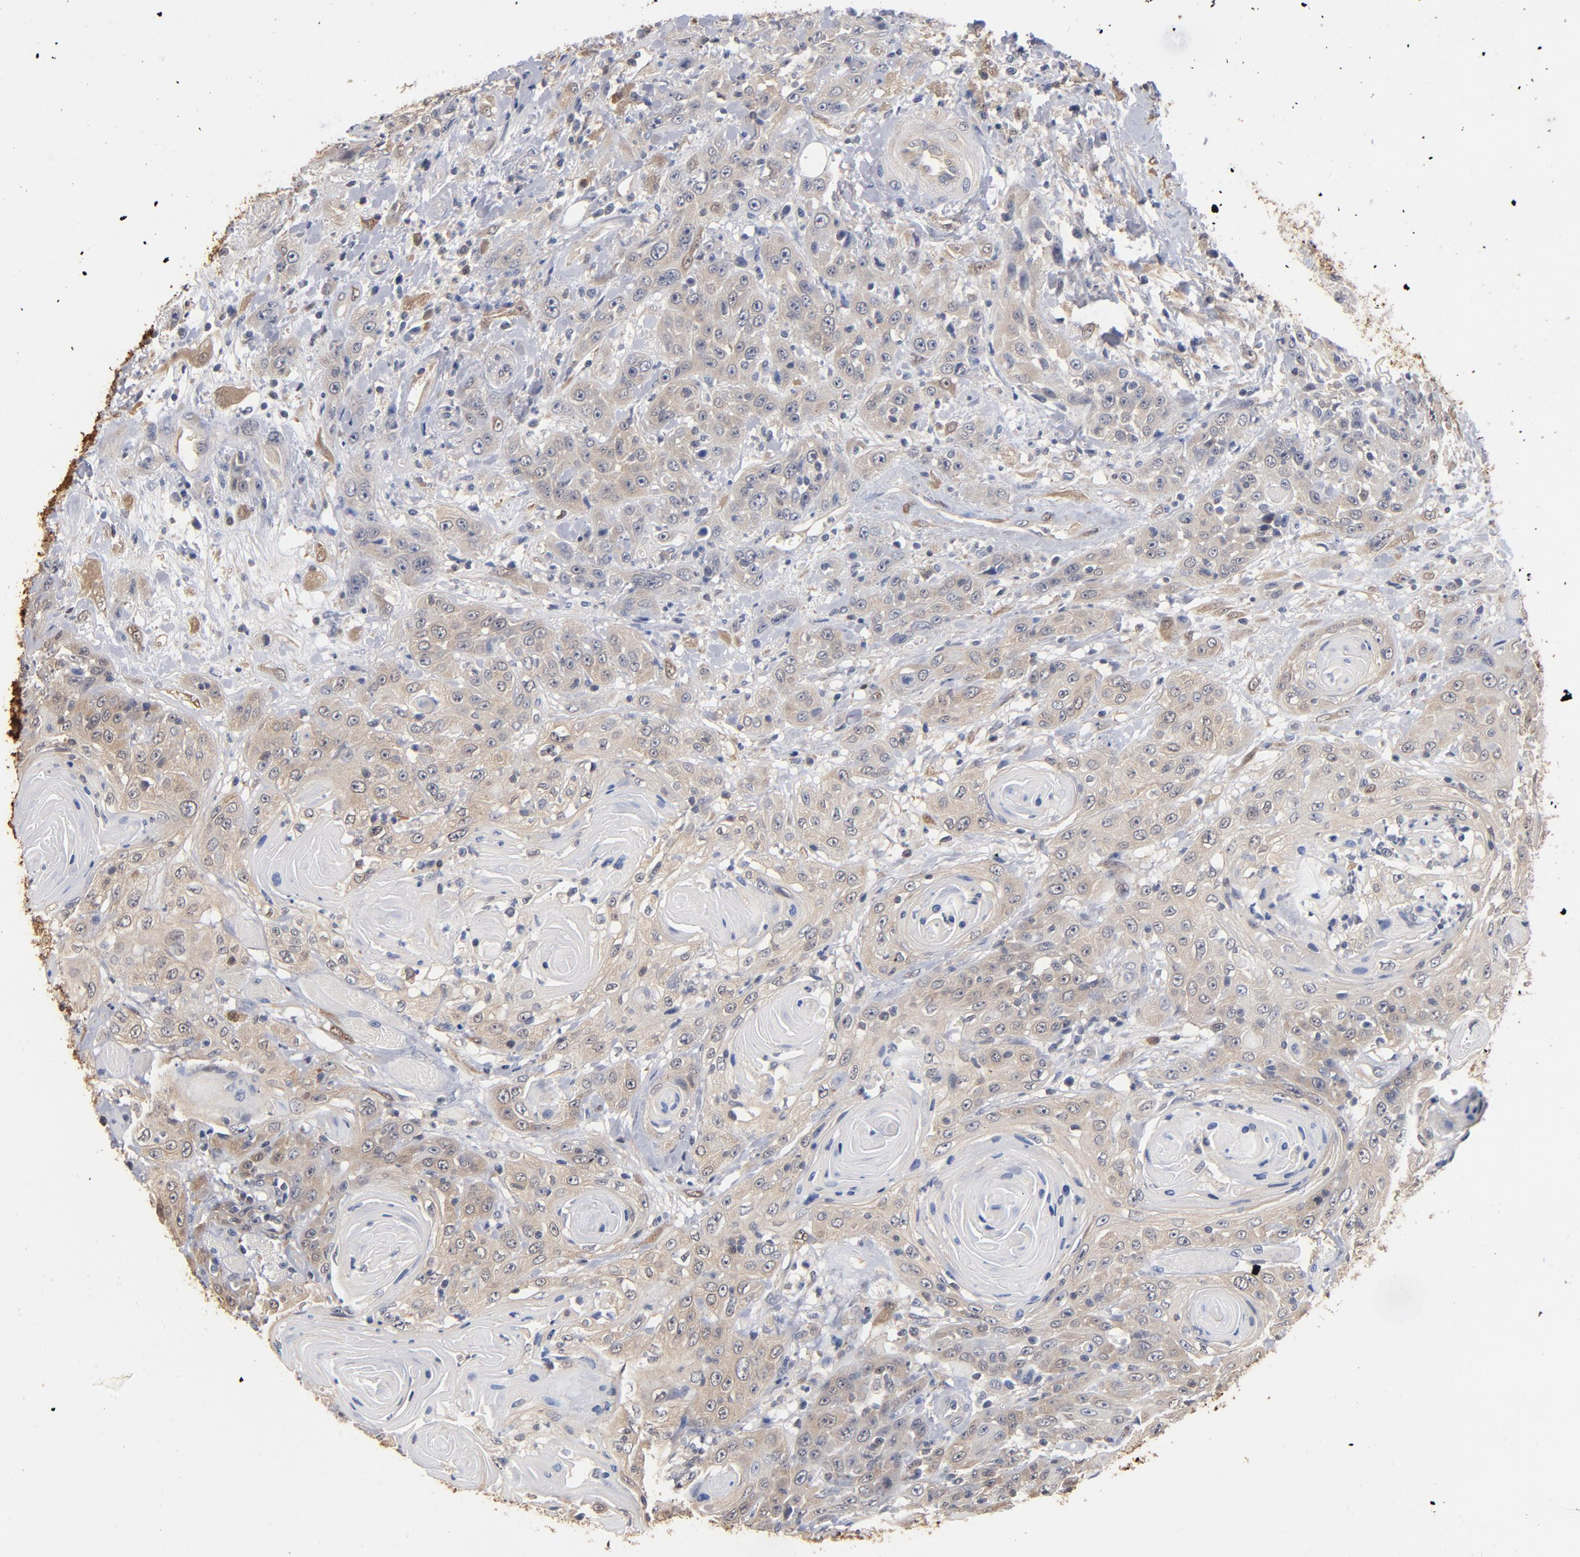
{"staining": {"intensity": "weak", "quantity": "25%-75%", "location": "cytoplasmic/membranous"}, "tissue": "head and neck cancer", "cell_type": "Tumor cells", "image_type": "cancer", "snomed": [{"axis": "morphology", "description": "Squamous cell carcinoma, NOS"}, {"axis": "topography", "description": "Head-Neck"}], "caption": "Protein expression analysis of human squamous cell carcinoma (head and neck) reveals weak cytoplasmic/membranous positivity in approximately 25%-75% of tumor cells.", "gene": "MIF", "patient": {"sex": "female", "age": 84}}